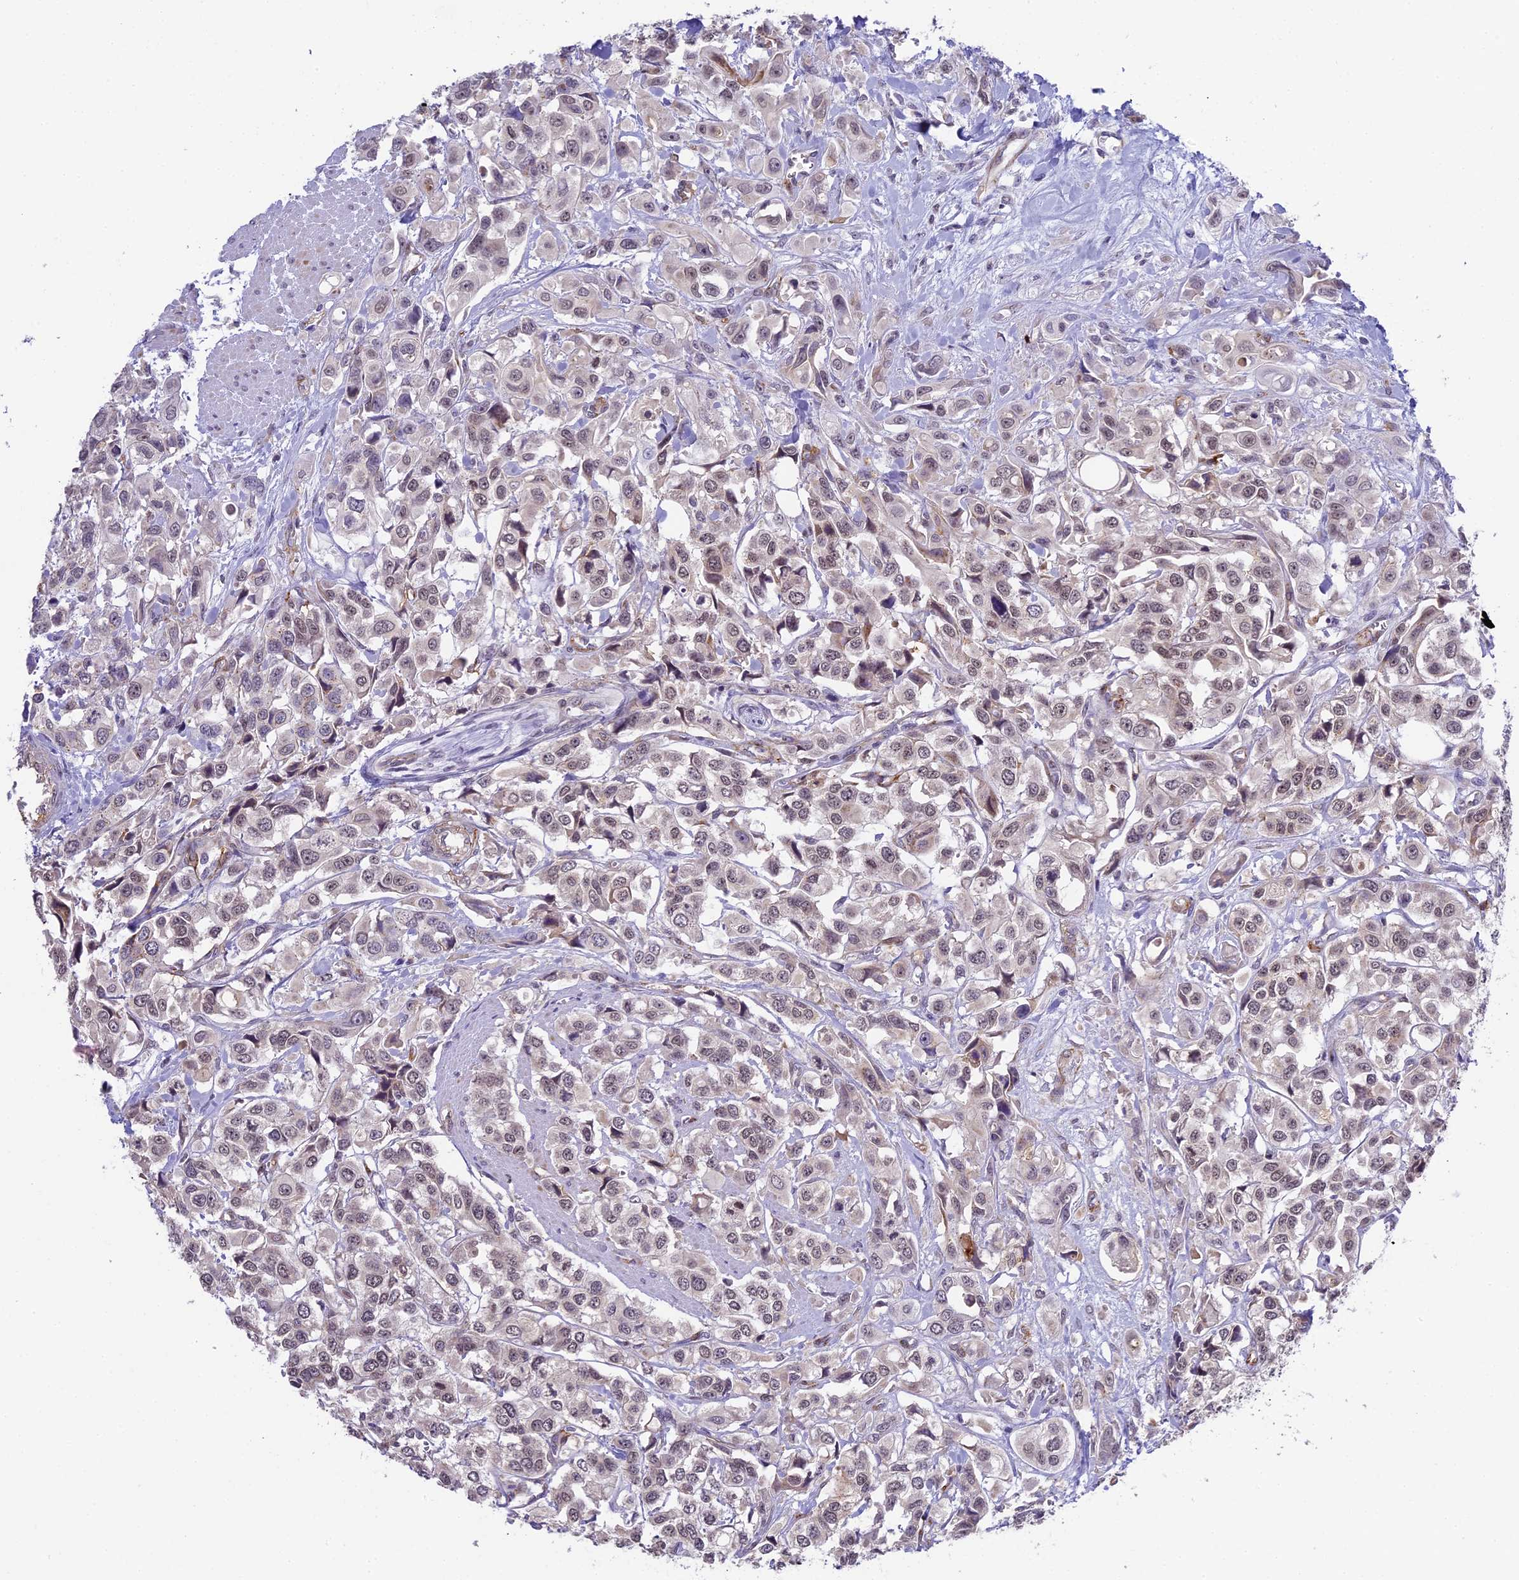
{"staining": {"intensity": "weak", "quantity": "<25%", "location": "cytoplasmic/membranous,nuclear"}, "tissue": "urothelial cancer", "cell_type": "Tumor cells", "image_type": "cancer", "snomed": [{"axis": "morphology", "description": "Urothelial carcinoma, High grade"}, {"axis": "topography", "description": "Urinary bladder"}], "caption": "High magnification brightfield microscopy of urothelial carcinoma (high-grade) stained with DAB (3,3'-diaminobenzidine) (brown) and counterstained with hematoxylin (blue): tumor cells show no significant expression.", "gene": "HEATR5B", "patient": {"sex": "male", "age": 67}}